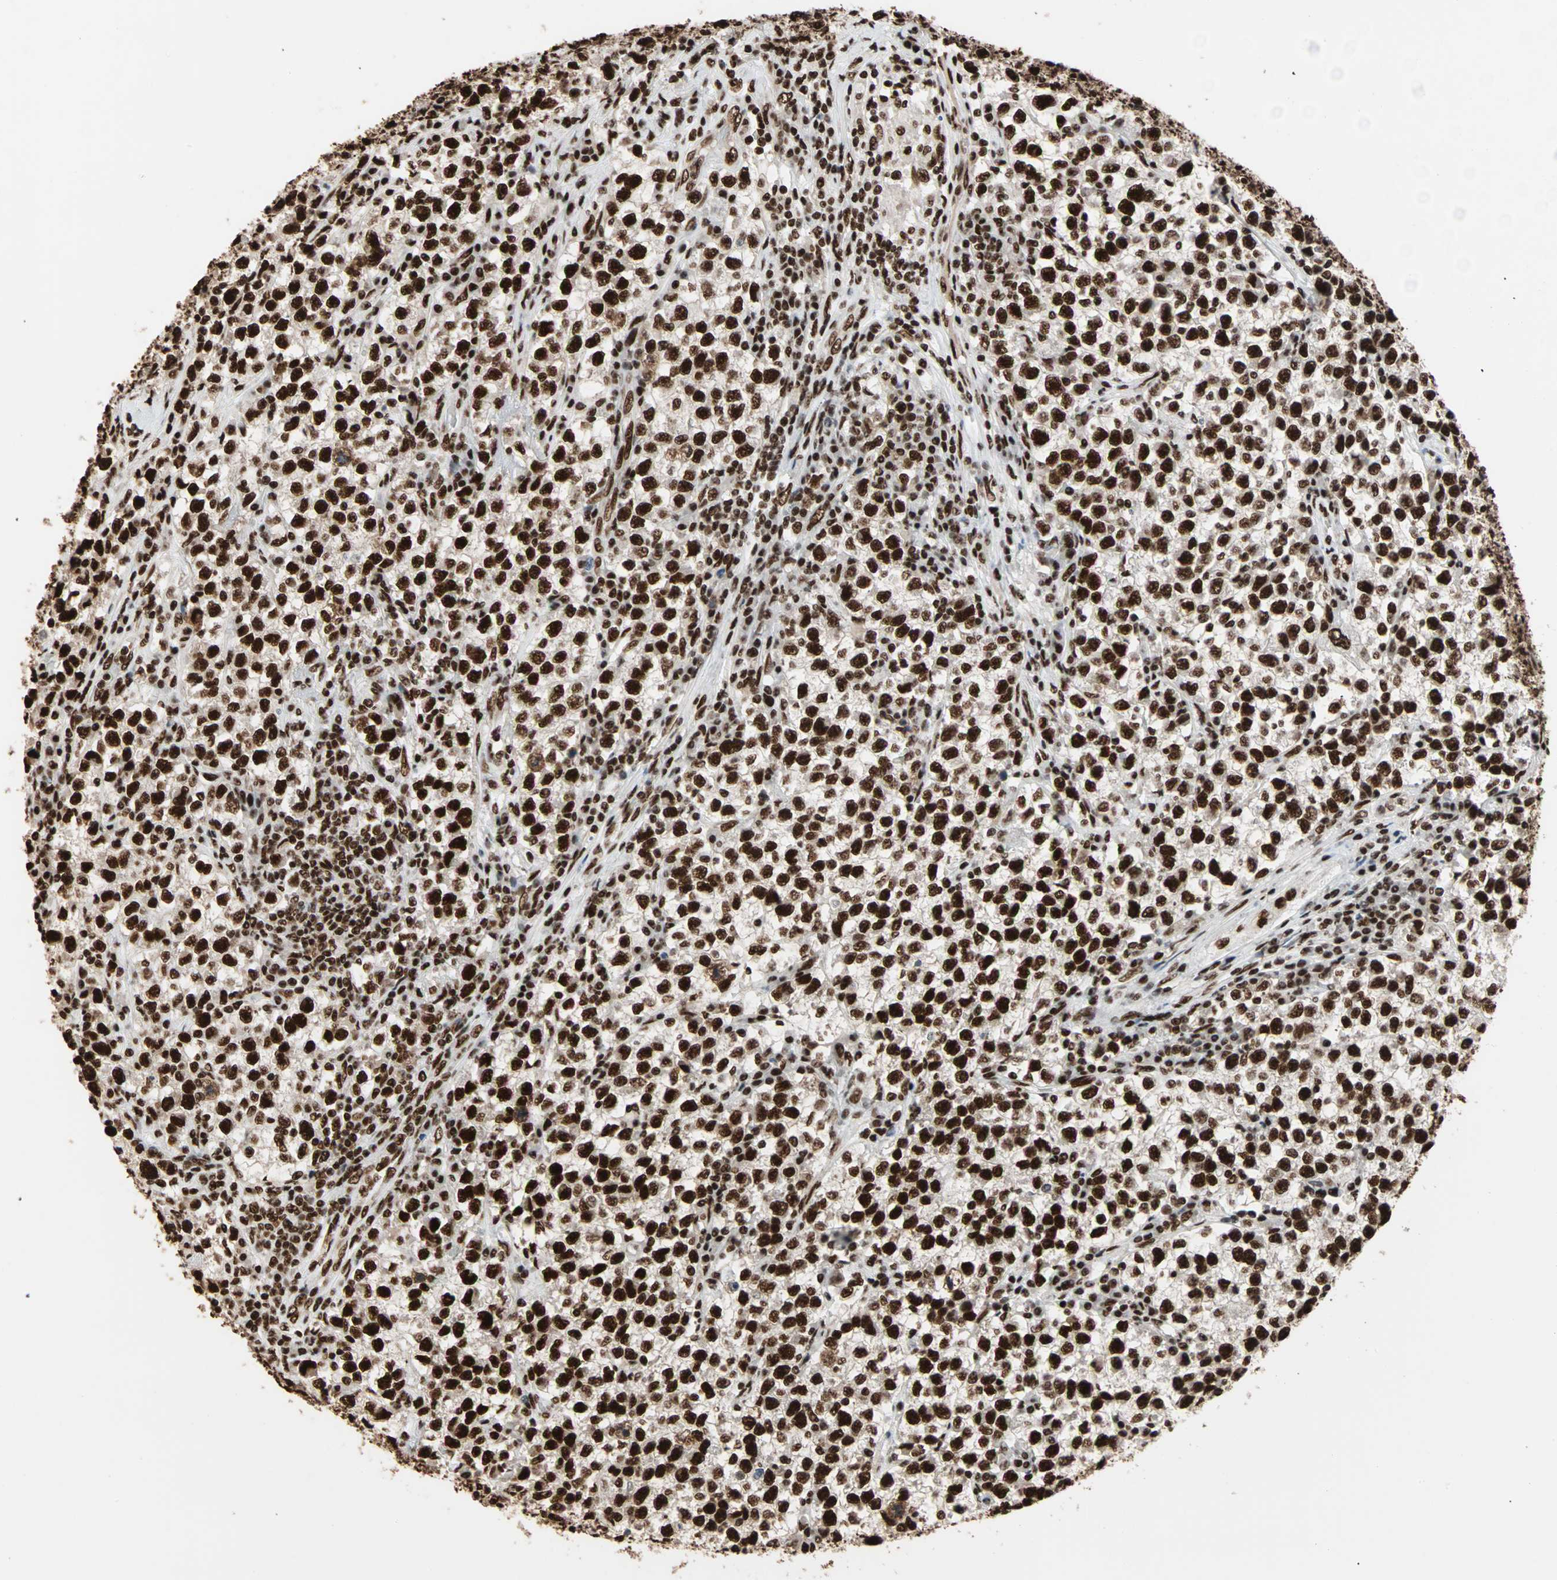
{"staining": {"intensity": "strong", "quantity": ">75%", "location": "nuclear"}, "tissue": "testis cancer", "cell_type": "Tumor cells", "image_type": "cancer", "snomed": [{"axis": "morphology", "description": "Seminoma, NOS"}, {"axis": "topography", "description": "Testis"}], "caption": "Strong nuclear expression is identified in about >75% of tumor cells in testis cancer.", "gene": "ILF2", "patient": {"sex": "male", "age": 22}}